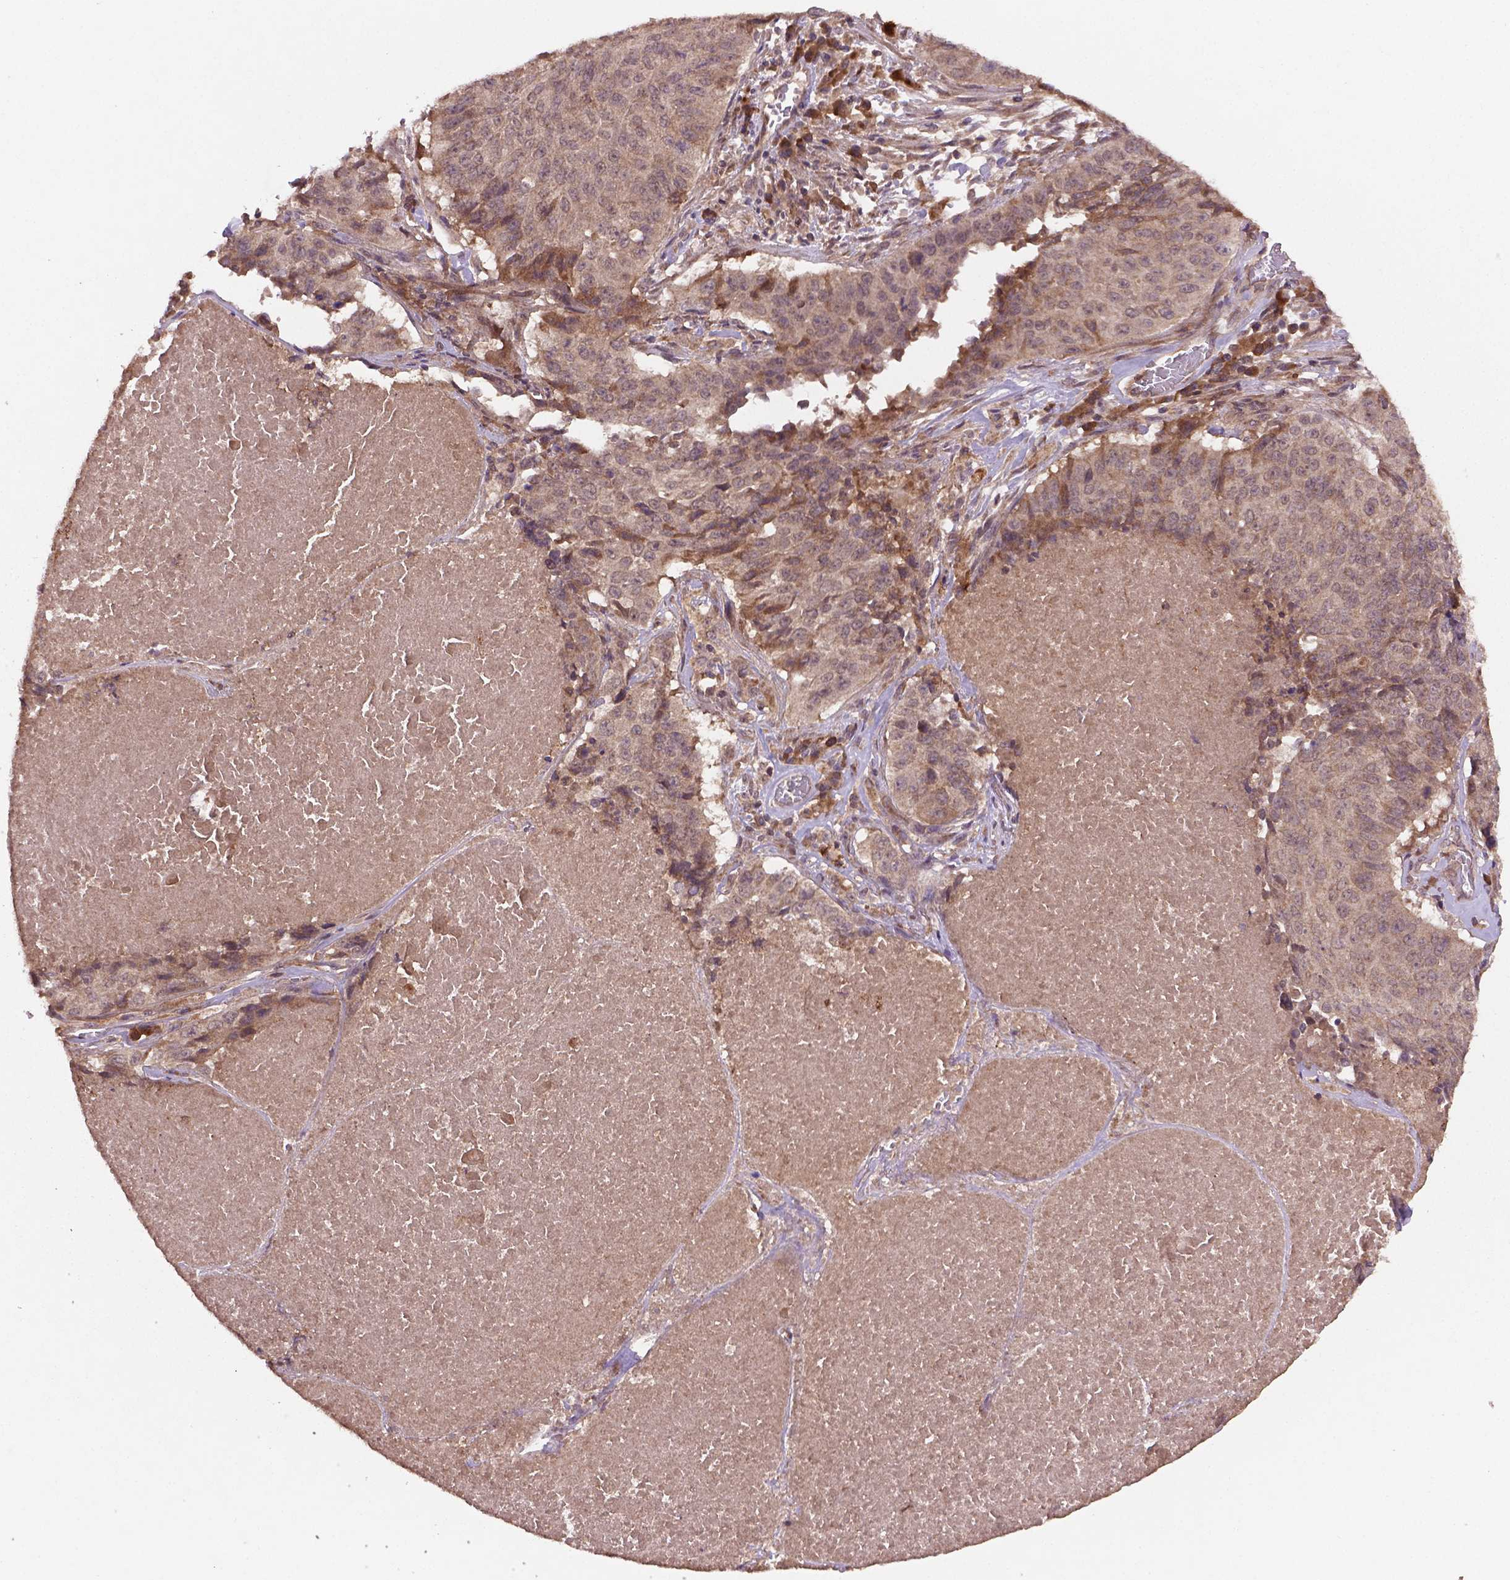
{"staining": {"intensity": "weak", "quantity": "<25%", "location": "cytoplasmic/membranous,nuclear"}, "tissue": "lung cancer", "cell_type": "Tumor cells", "image_type": "cancer", "snomed": [{"axis": "morphology", "description": "Normal tissue, NOS"}, {"axis": "morphology", "description": "Squamous cell carcinoma, NOS"}, {"axis": "topography", "description": "Bronchus"}, {"axis": "topography", "description": "Lung"}], "caption": "Immunohistochemistry histopathology image of neoplastic tissue: lung cancer (squamous cell carcinoma) stained with DAB reveals no significant protein staining in tumor cells.", "gene": "NIPAL2", "patient": {"sex": "male", "age": 64}}